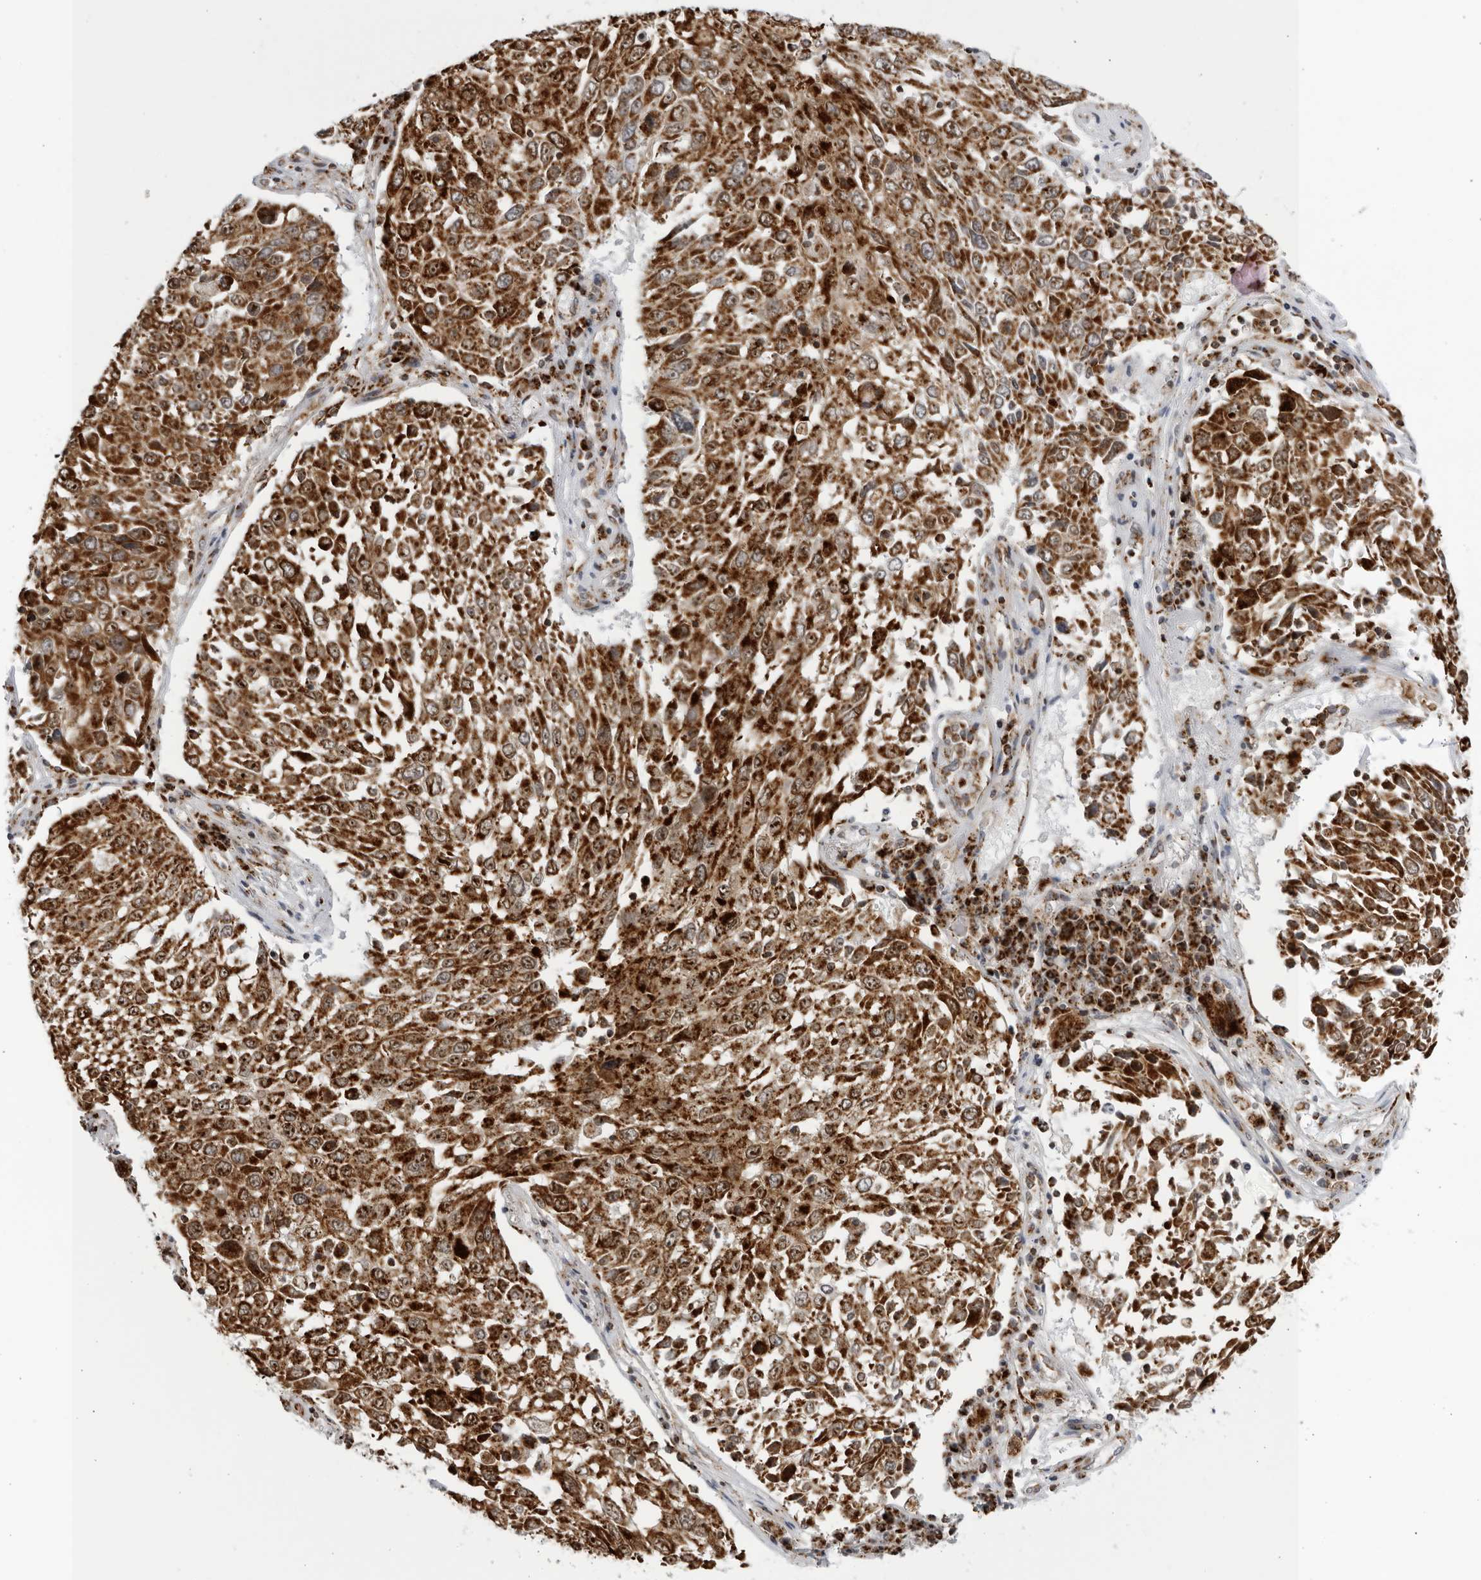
{"staining": {"intensity": "strong", "quantity": ">75%", "location": "cytoplasmic/membranous"}, "tissue": "lung cancer", "cell_type": "Tumor cells", "image_type": "cancer", "snomed": [{"axis": "morphology", "description": "Squamous cell carcinoma, NOS"}, {"axis": "topography", "description": "Lung"}], "caption": "Immunohistochemistry staining of squamous cell carcinoma (lung), which demonstrates high levels of strong cytoplasmic/membranous expression in about >75% of tumor cells indicating strong cytoplasmic/membranous protein positivity. The staining was performed using DAB (brown) for protein detection and nuclei were counterstained in hematoxylin (blue).", "gene": "RBM34", "patient": {"sex": "male", "age": 65}}